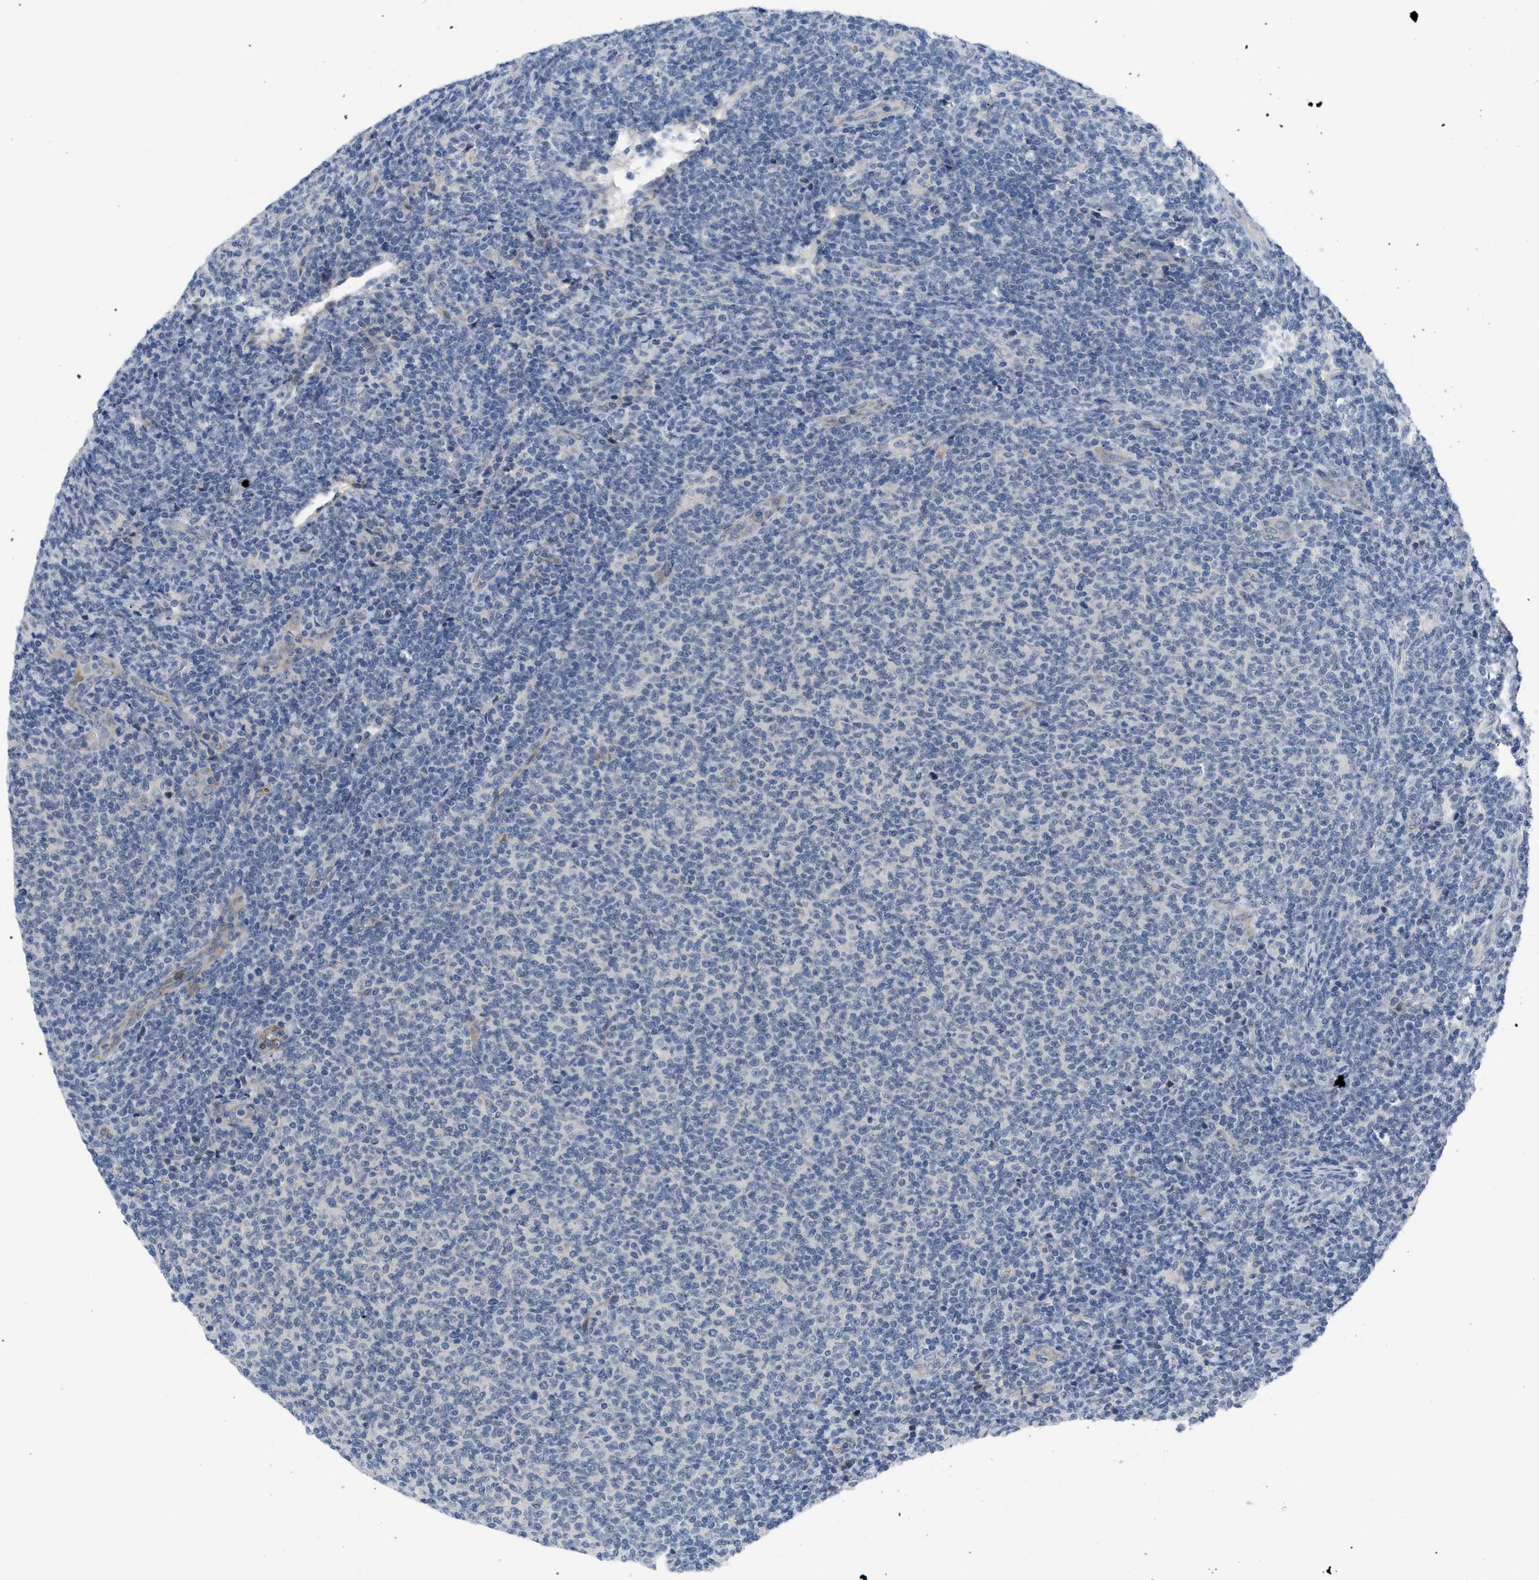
{"staining": {"intensity": "negative", "quantity": "none", "location": "none"}, "tissue": "lymphoma", "cell_type": "Tumor cells", "image_type": "cancer", "snomed": [{"axis": "morphology", "description": "Malignant lymphoma, non-Hodgkin's type, Low grade"}, {"axis": "topography", "description": "Lymph node"}], "caption": "Micrograph shows no significant protein positivity in tumor cells of malignant lymphoma, non-Hodgkin's type (low-grade).", "gene": "TNFAIP1", "patient": {"sex": "male", "age": 66}}